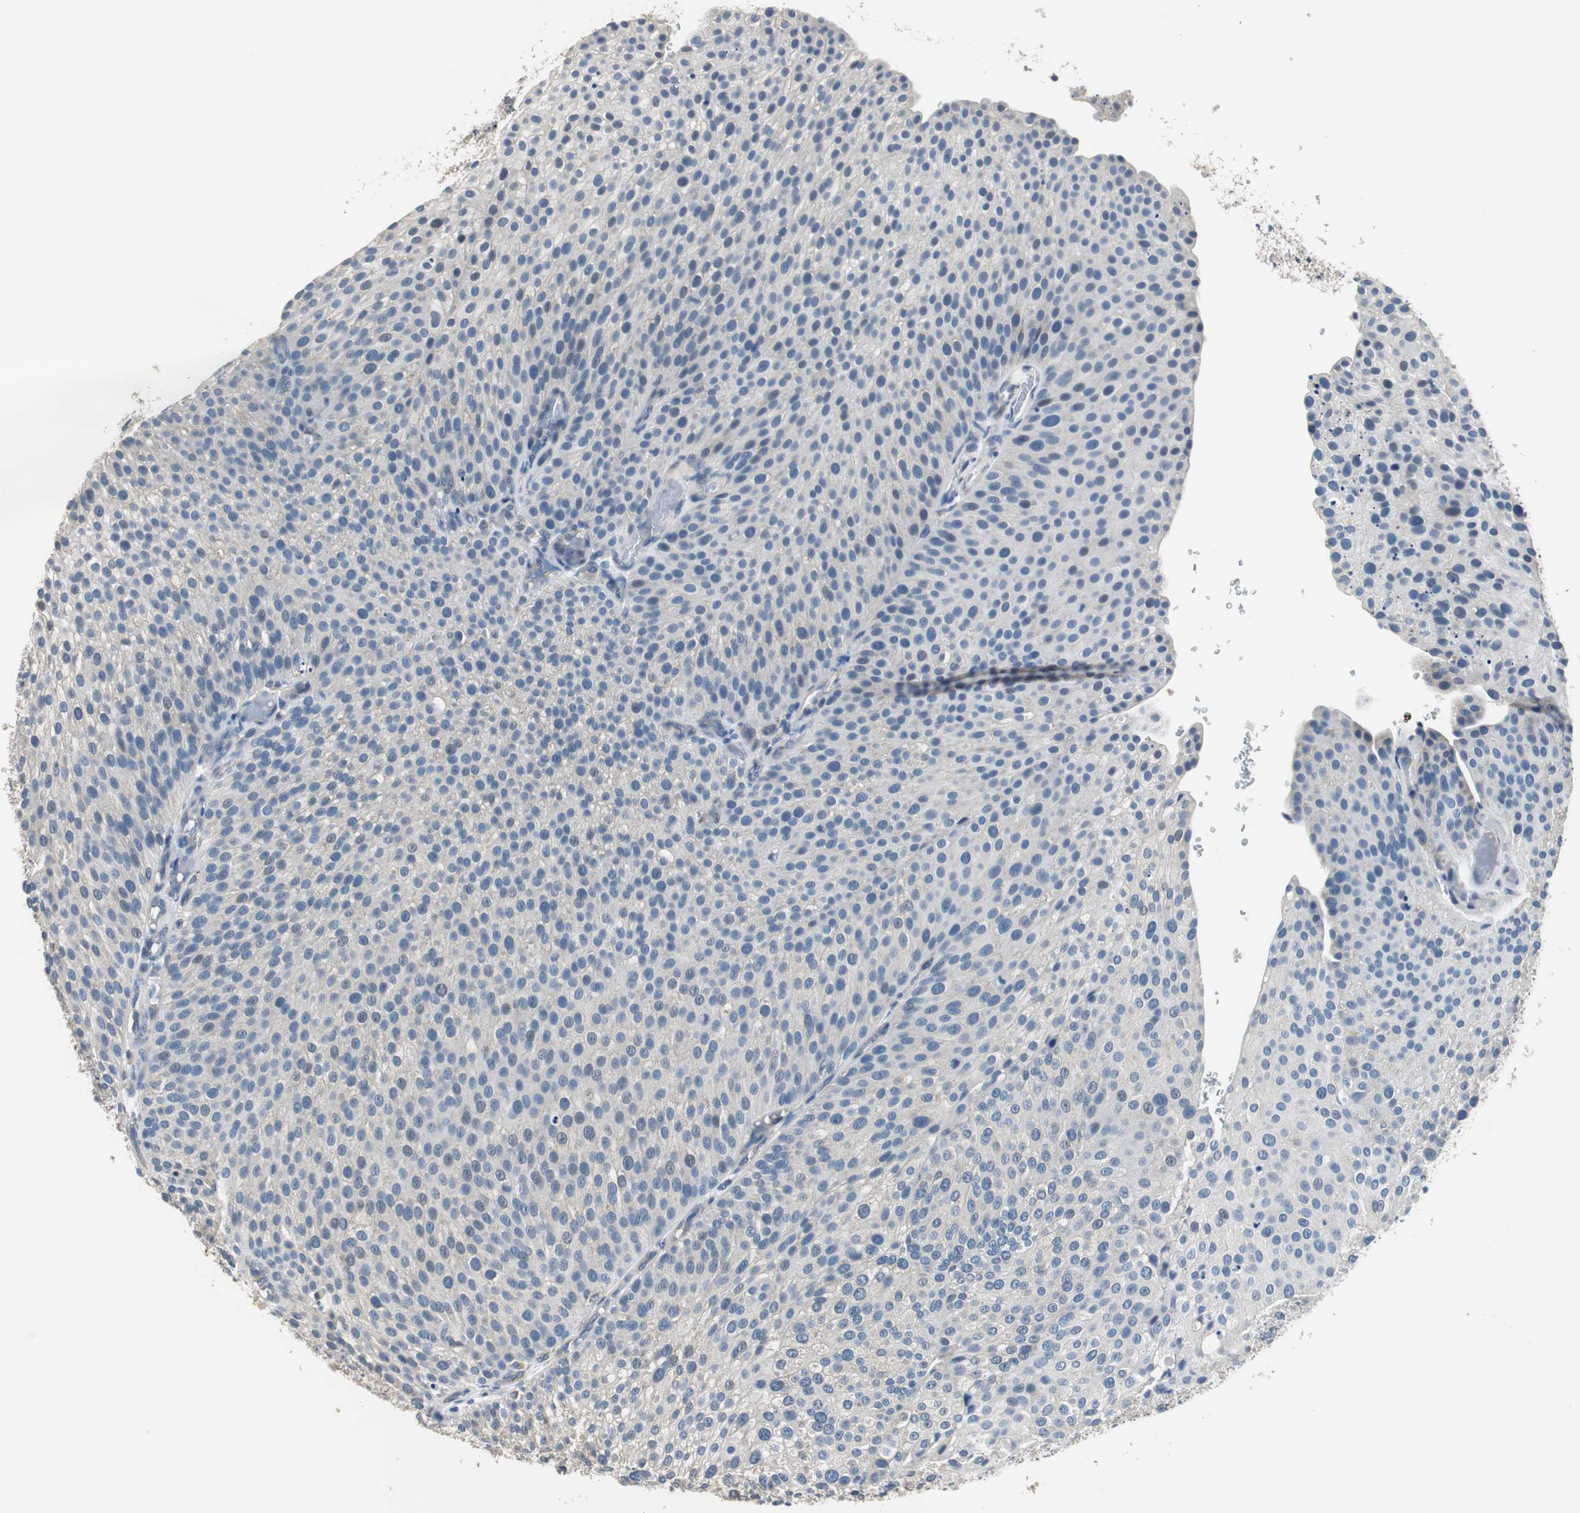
{"staining": {"intensity": "negative", "quantity": "none", "location": "none"}, "tissue": "urothelial cancer", "cell_type": "Tumor cells", "image_type": "cancer", "snomed": [{"axis": "morphology", "description": "Urothelial carcinoma, Low grade"}, {"axis": "topography", "description": "Smooth muscle"}, {"axis": "topography", "description": "Urinary bladder"}], "caption": "This is an immunohistochemistry (IHC) image of human low-grade urothelial carcinoma. There is no expression in tumor cells.", "gene": "MTIF2", "patient": {"sex": "male", "age": 60}}